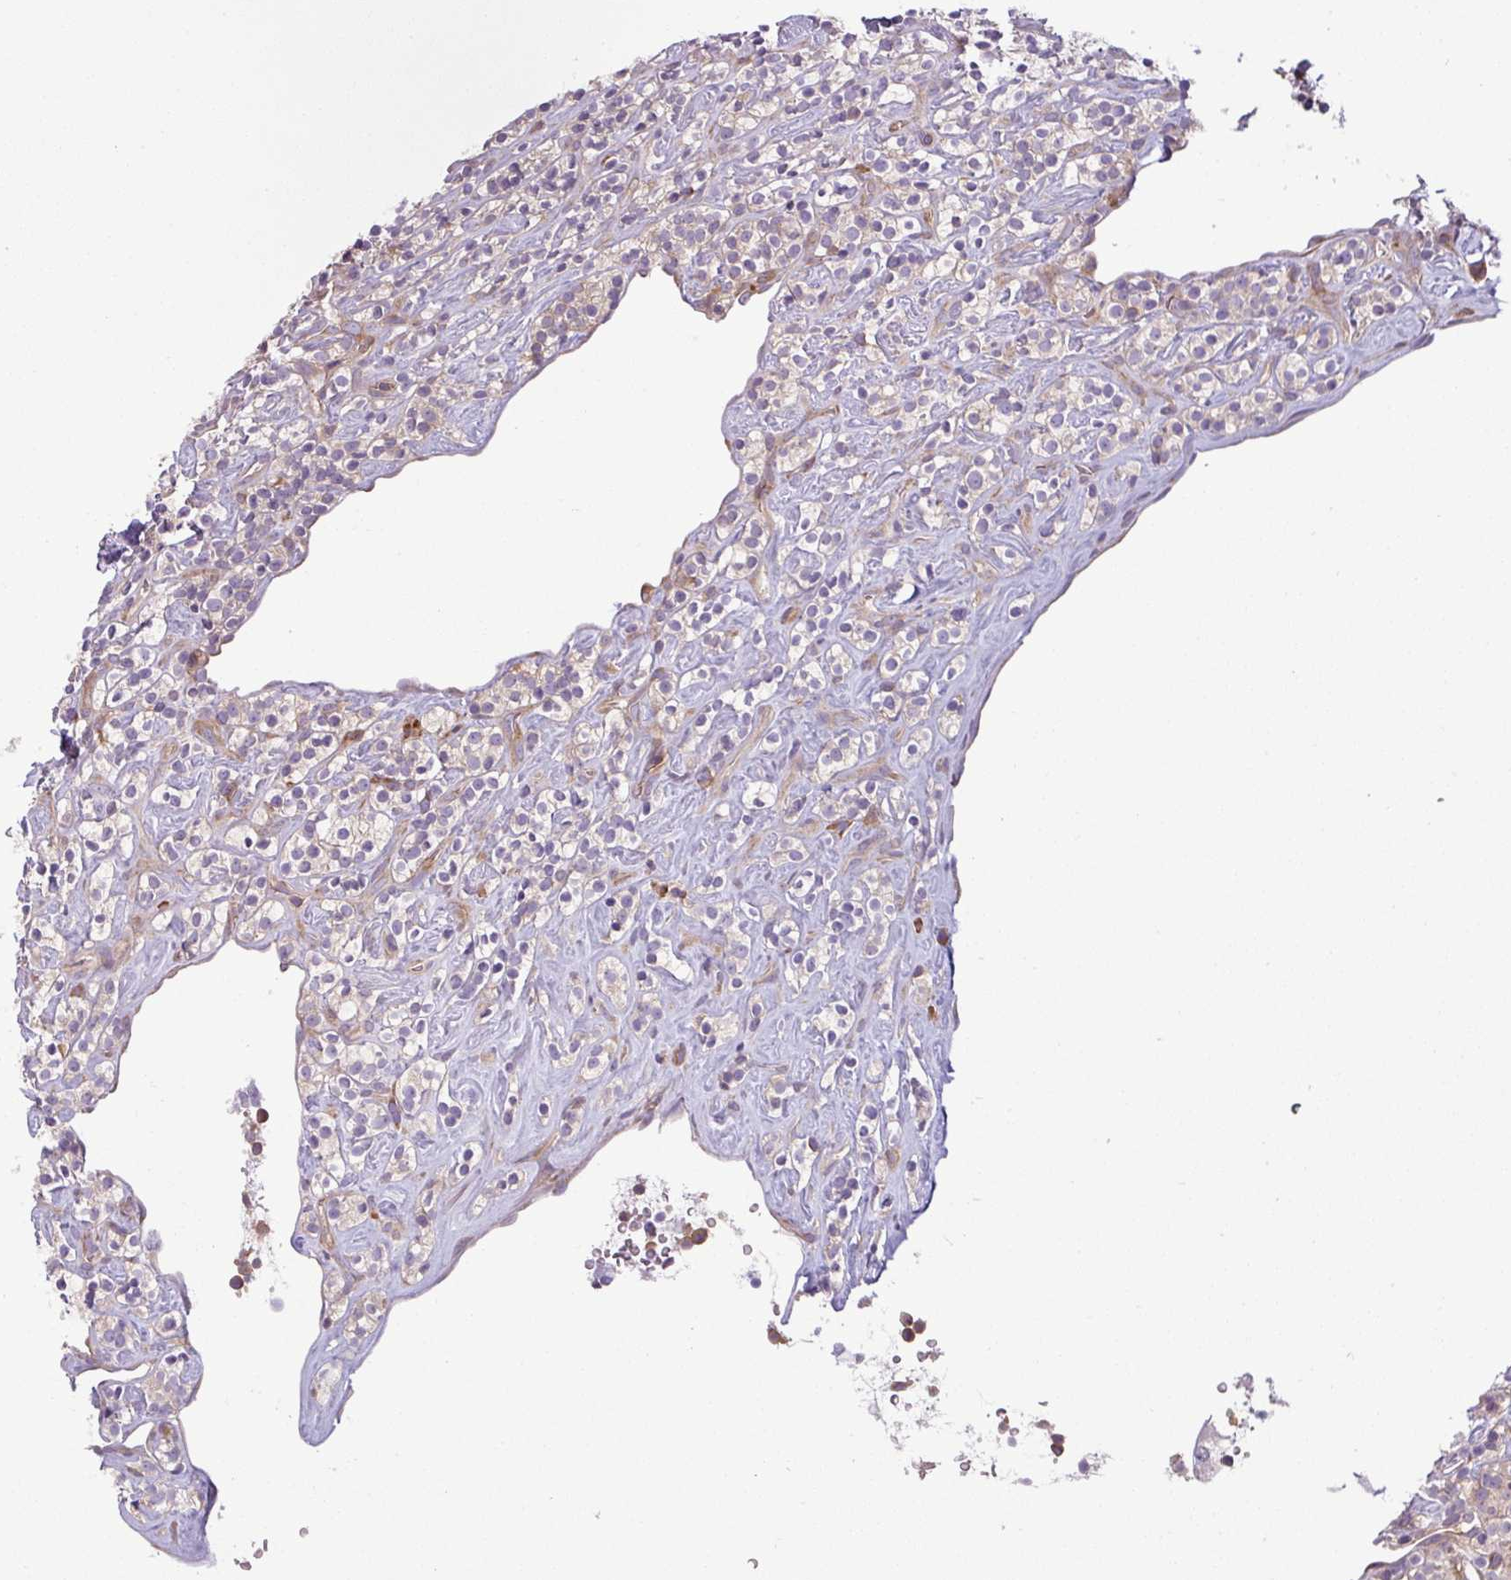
{"staining": {"intensity": "negative", "quantity": "none", "location": "none"}, "tissue": "renal cancer", "cell_type": "Tumor cells", "image_type": "cancer", "snomed": [{"axis": "morphology", "description": "Adenocarcinoma, NOS"}, {"axis": "topography", "description": "Kidney"}], "caption": "Immunohistochemistry of renal cancer shows no staining in tumor cells.", "gene": "LRRC74B", "patient": {"sex": "male", "age": 77}}